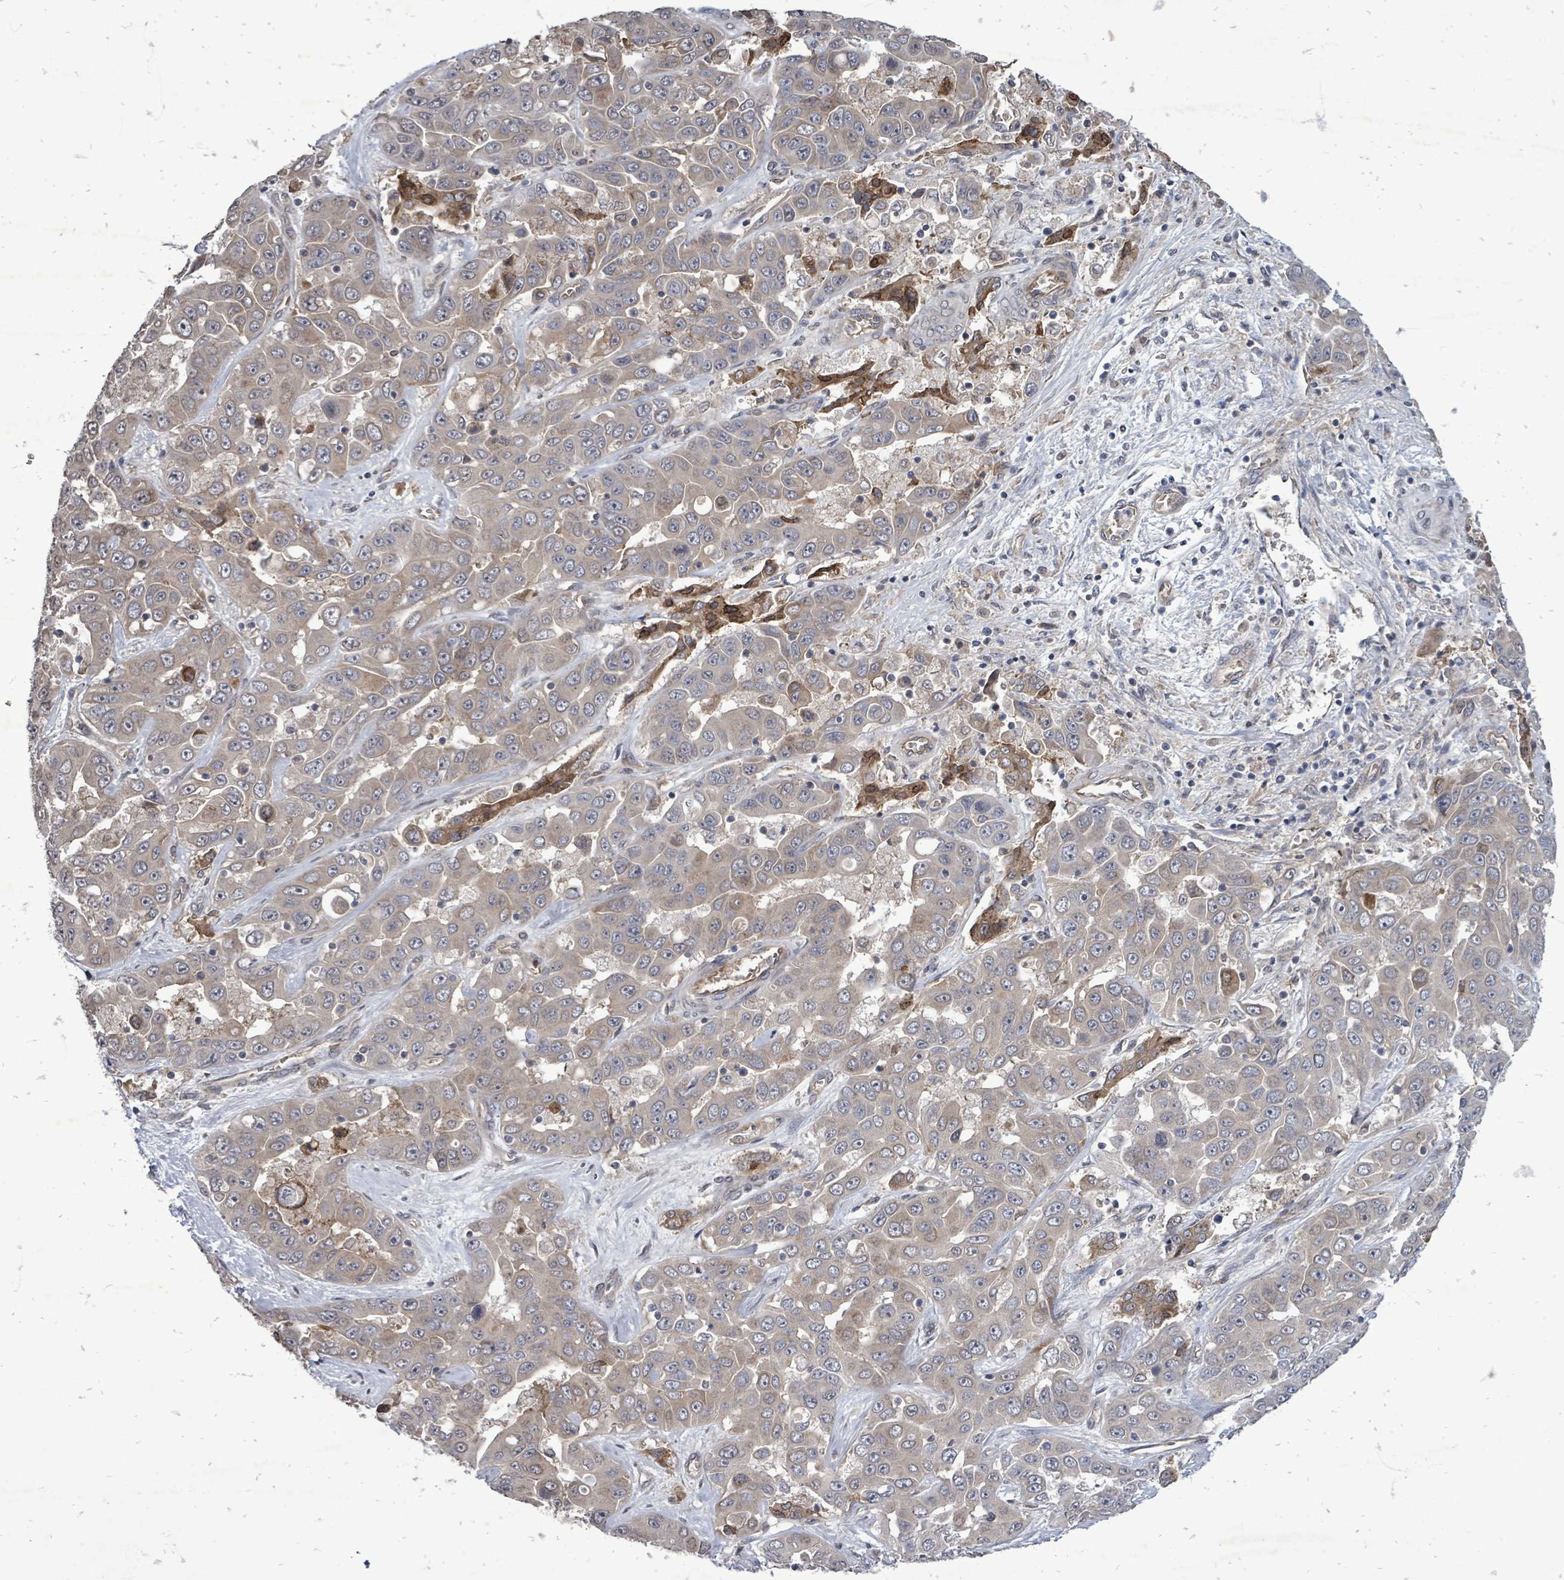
{"staining": {"intensity": "weak", "quantity": "25%-75%", "location": "cytoplasmic/membranous"}, "tissue": "liver cancer", "cell_type": "Tumor cells", "image_type": "cancer", "snomed": [{"axis": "morphology", "description": "Cholangiocarcinoma"}, {"axis": "topography", "description": "Liver"}], "caption": "Protein expression analysis of liver cancer (cholangiocarcinoma) demonstrates weak cytoplasmic/membranous expression in about 25%-75% of tumor cells.", "gene": "RALGAPB", "patient": {"sex": "female", "age": 52}}